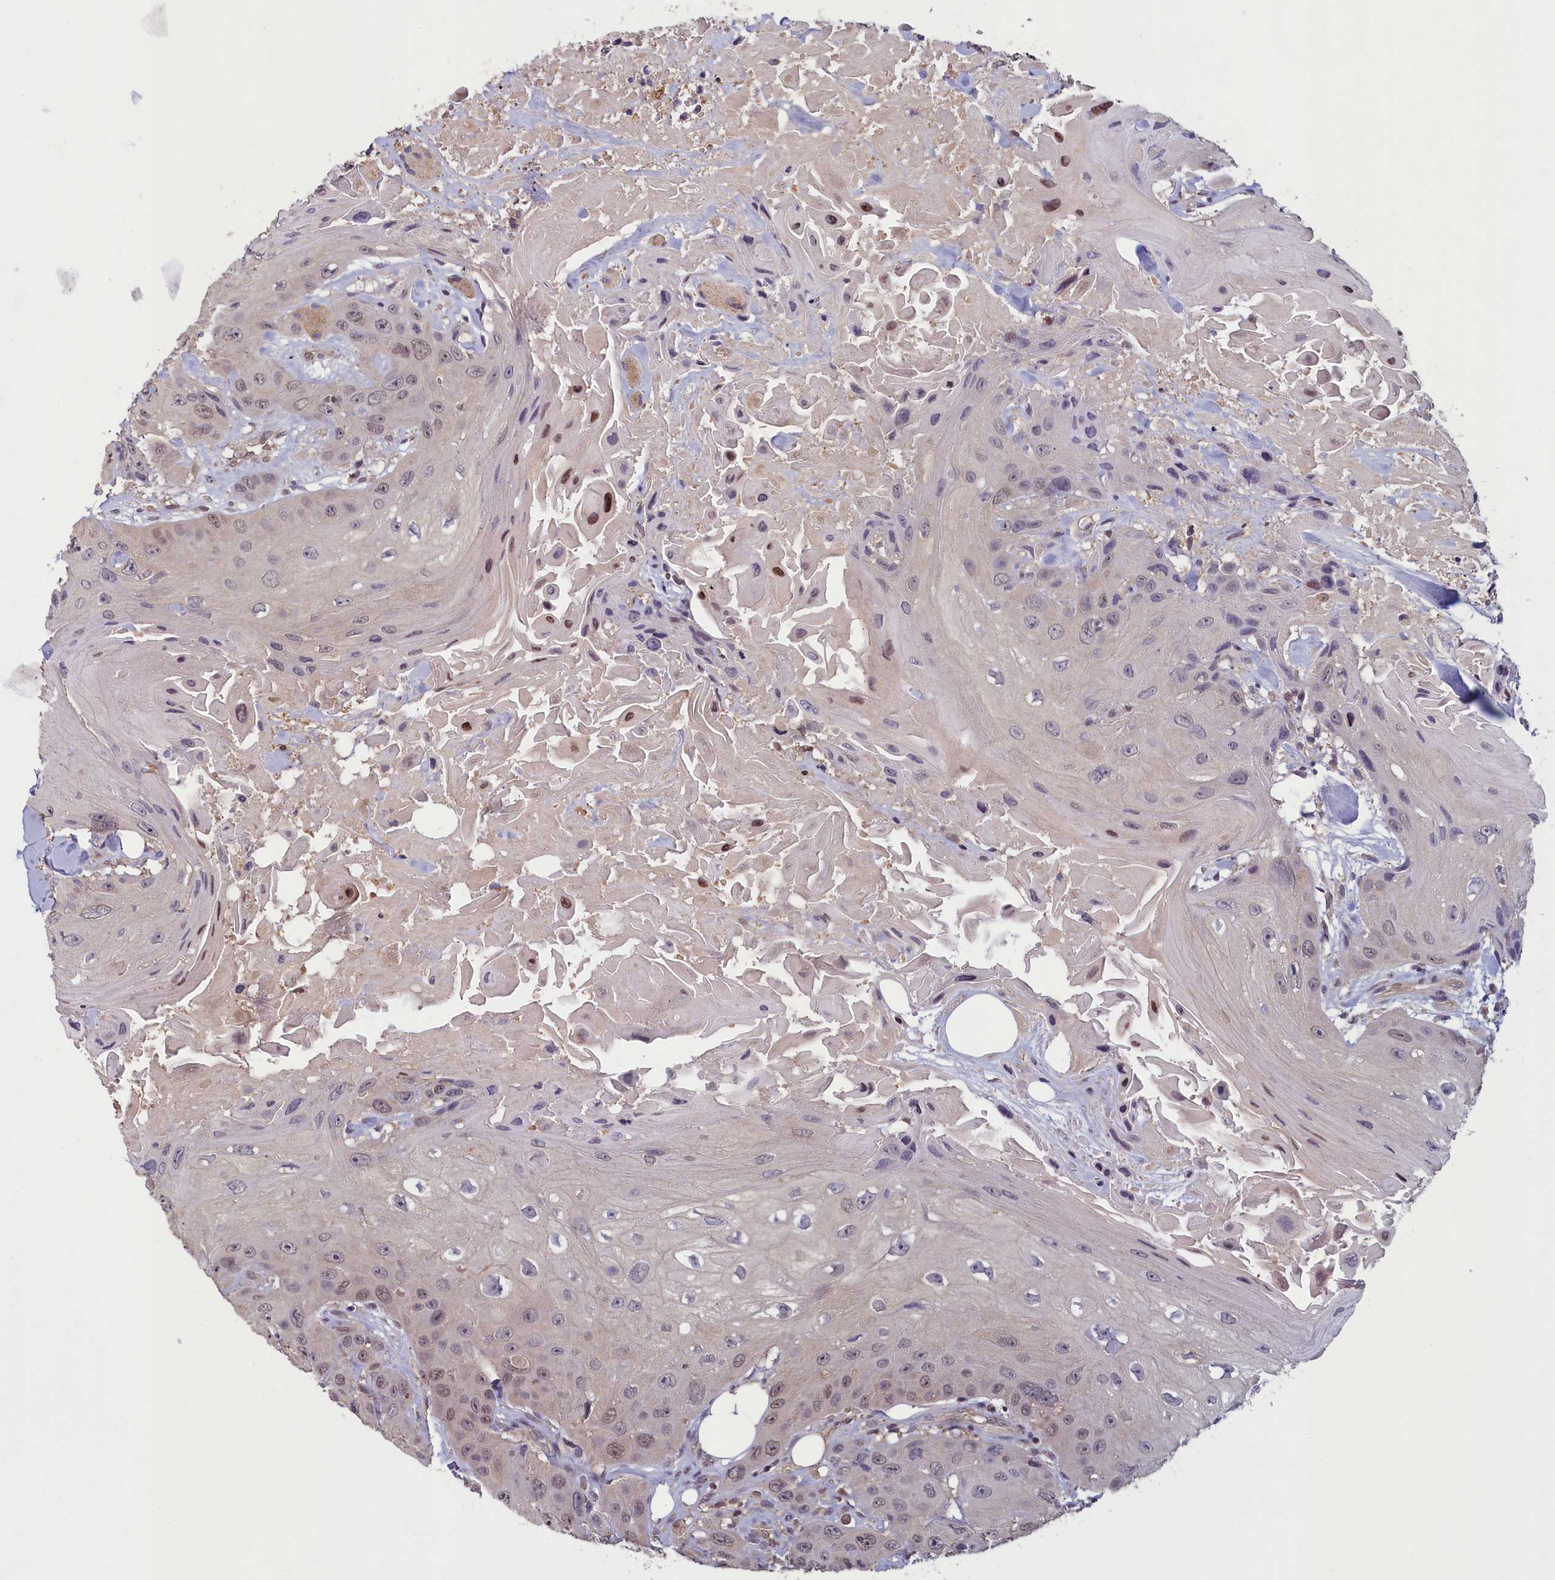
{"staining": {"intensity": "weak", "quantity": "<25%", "location": "nuclear"}, "tissue": "head and neck cancer", "cell_type": "Tumor cells", "image_type": "cancer", "snomed": [{"axis": "morphology", "description": "Squamous cell carcinoma, NOS"}, {"axis": "topography", "description": "Head-Neck"}], "caption": "Tumor cells show no significant positivity in head and neck cancer (squamous cell carcinoma).", "gene": "NUBP1", "patient": {"sex": "male", "age": 81}}